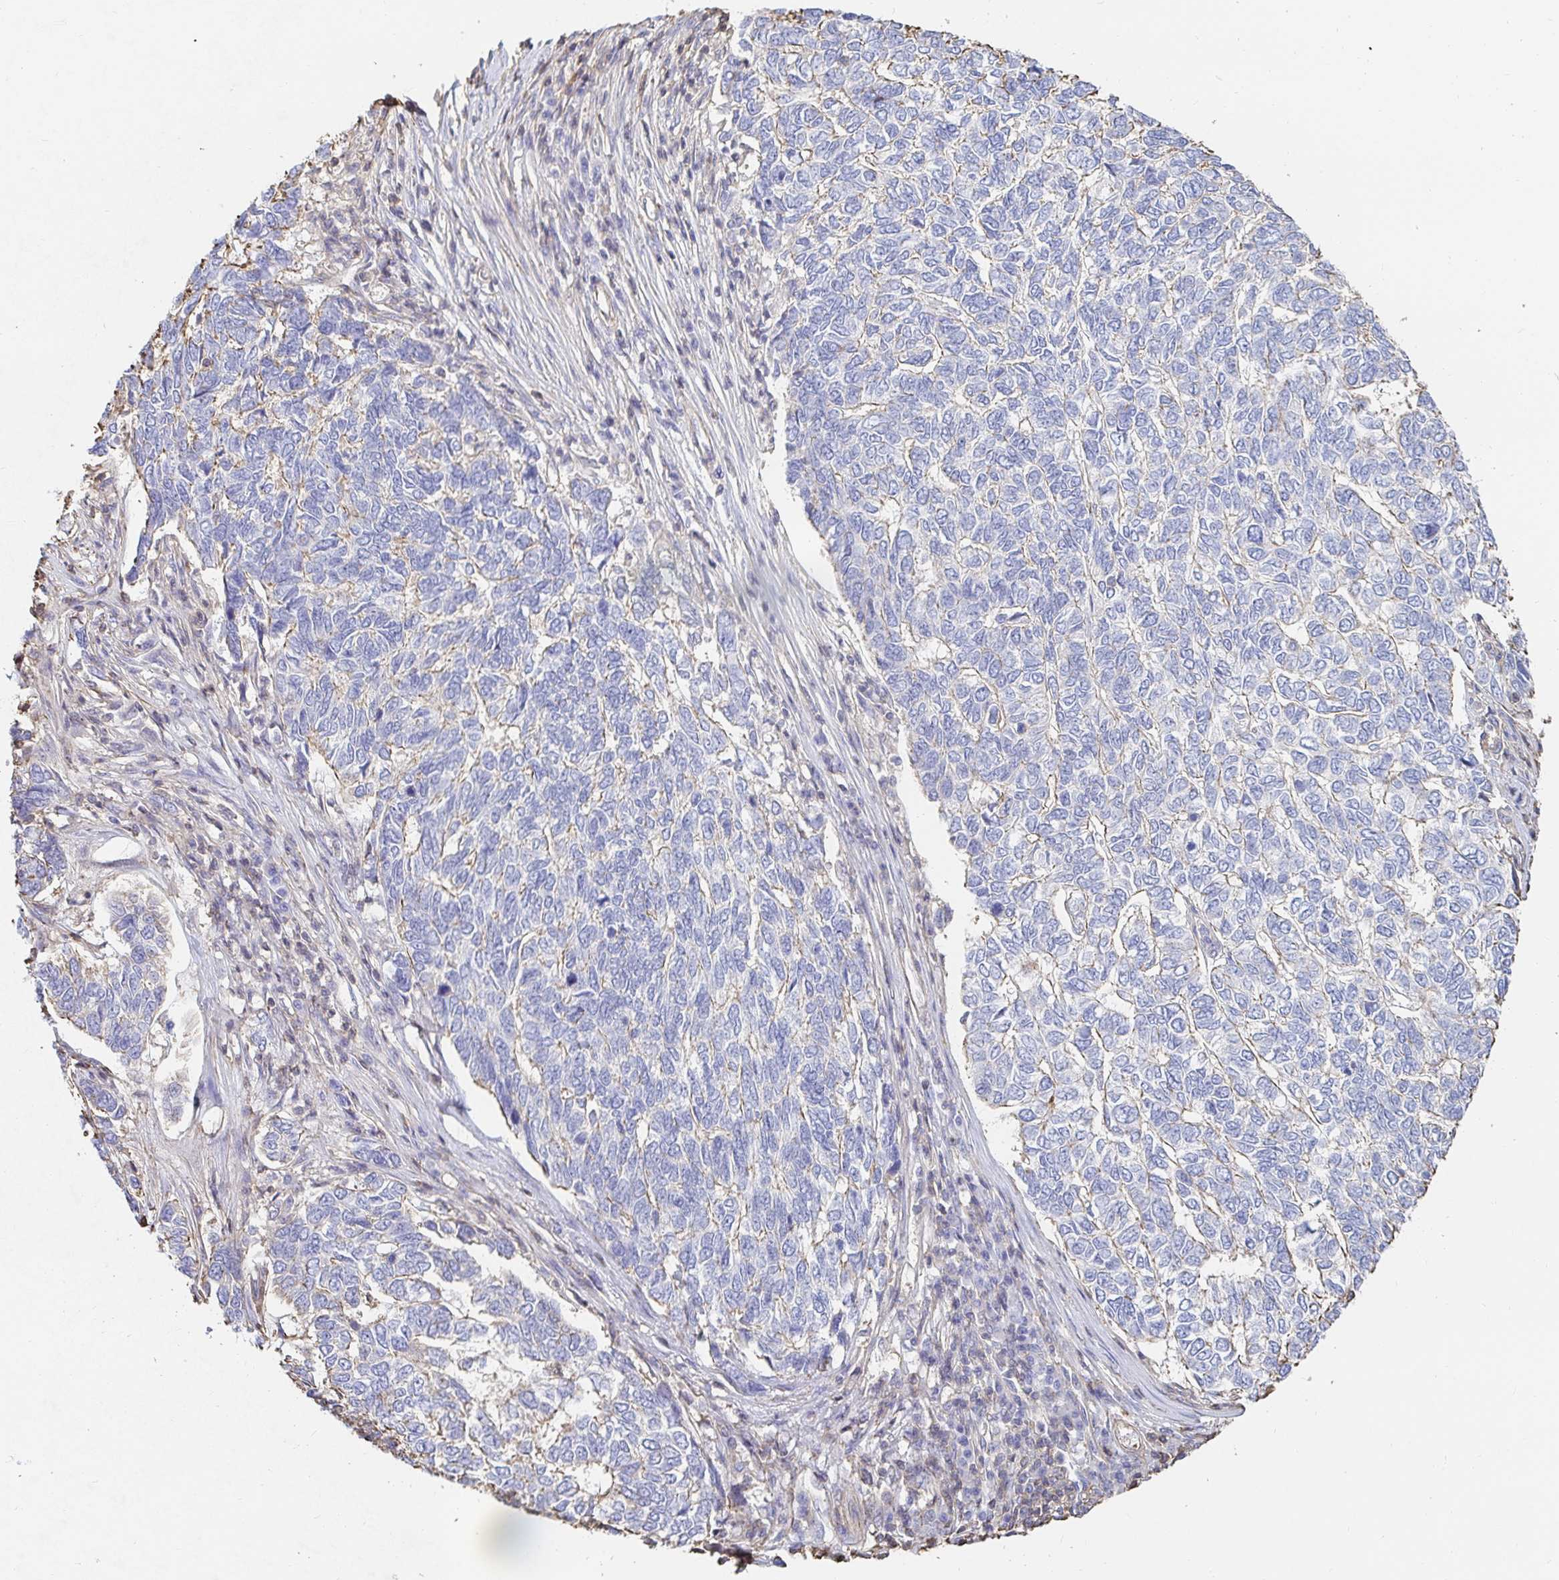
{"staining": {"intensity": "negative", "quantity": "none", "location": "none"}, "tissue": "skin cancer", "cell_type": "Tumor cells", "image_type": "cancer", "snomed": [{"axis": "morphology", "description": "Basal cell carcinoma"}, {"axis": "topography", "description": "Skin"}], "caption": "Protein analysis of basal cell carcinoma (skin) demonstrates no significant expression in tumor cells.", "gene": "PTPN14", "patient": {"sex": "female", "age": 65}}